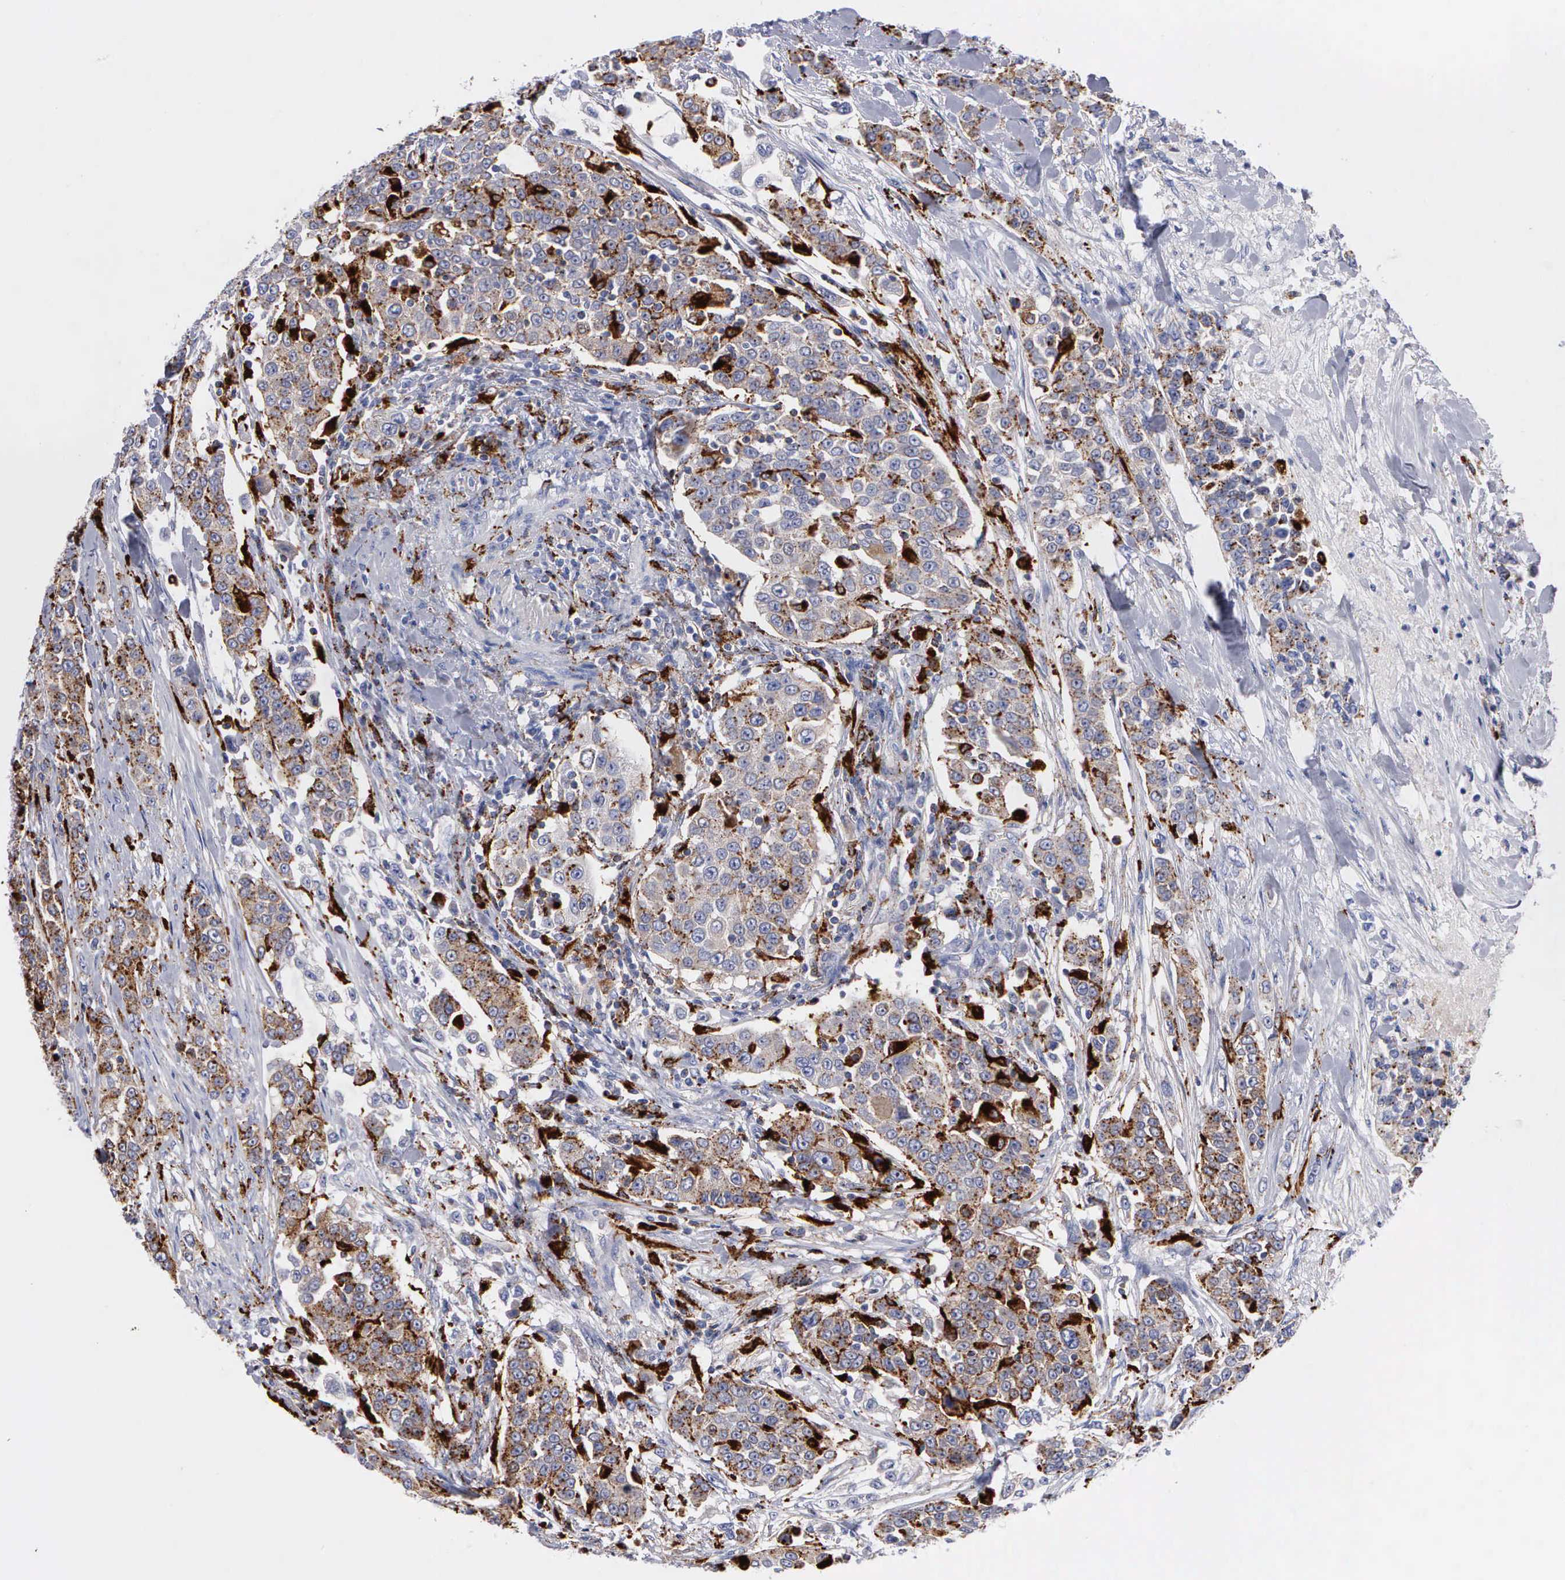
{"staining": {"intensity": "moderate", "quantity": ">75%", "location": "cytoplasmic/membranous"}, "tissue": "urothelial cancer", "cell_type": "Tumor cells", "image_type": "cancer", "snomed": [{"axis": "morphology", "description": "Urothelial carcinoma, High grade"}, {"axis": "topography", "description": "Urinary bladder"}], "caption": "This image demonstrates immunohistochemistry (IHC) staining of high-grade urothelial carcinoma, with medium moderate cytoplasmic/membranous positivity in approximately >75% of tumor cells.", "gene": "CTSH", "patient": {"sex": "female", "age": 80}}